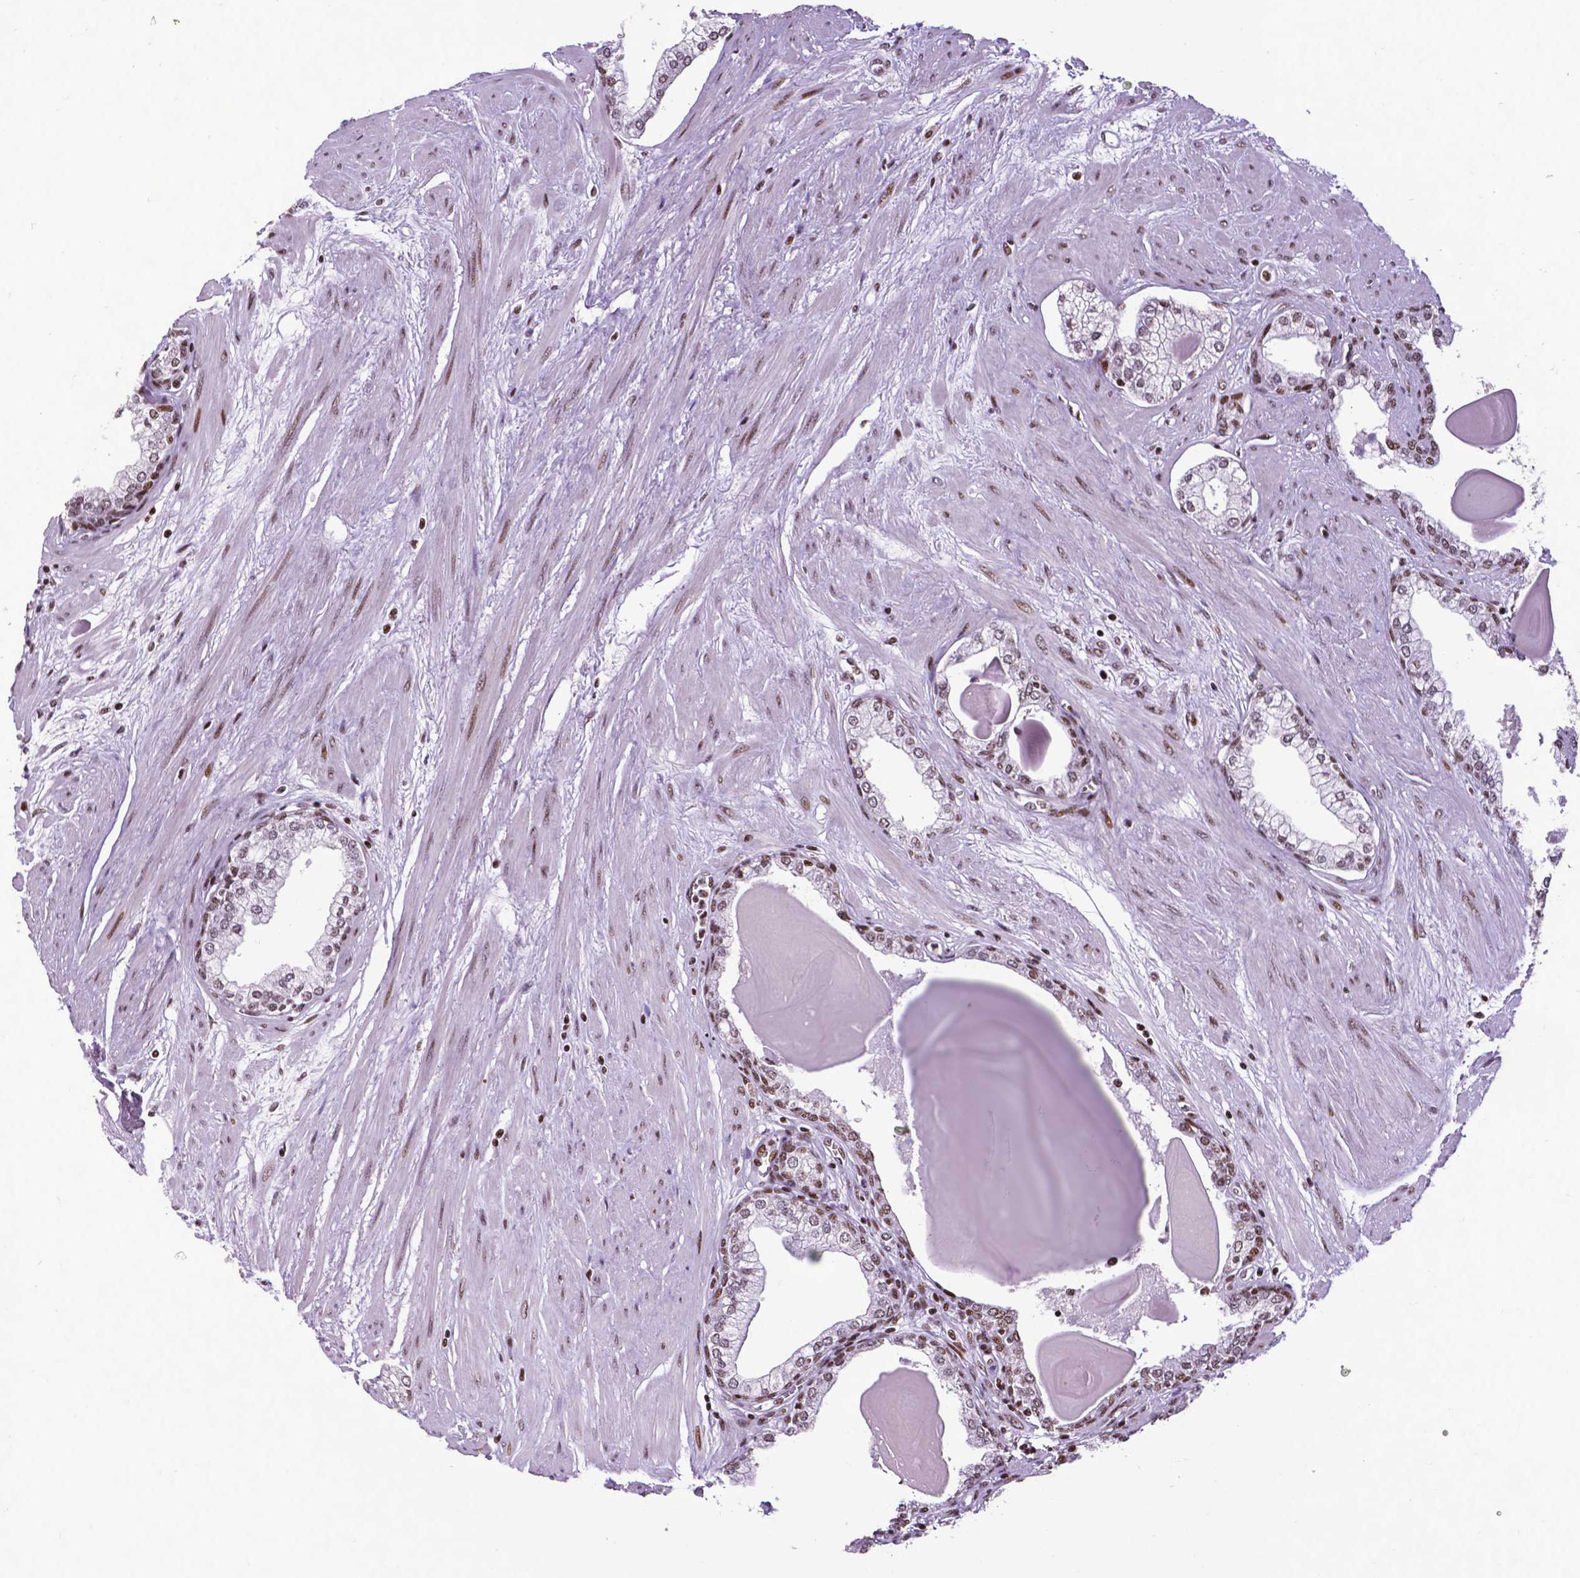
{"staining": {"intensity": "moderate", "quantity": ">75%", "location": "nuclear"}, "tissue": "prostate cancer", "cell_type": "Tumor cells", "image_type": "cancer", "snomed": [{"axis": "morphology", "description": "Adenocarcinoma, Low grade"}, {"axis": "topography", "description": "Prostate"}], "caption": "This is an image of immunohistochemistry (IHC) staining of prostate adenocarcinoma (low-grade), which shows moderate expression in the nuclear of tumor cells.", "gene": "CTCF", "patient": {"sex": "male", "age": 64}}